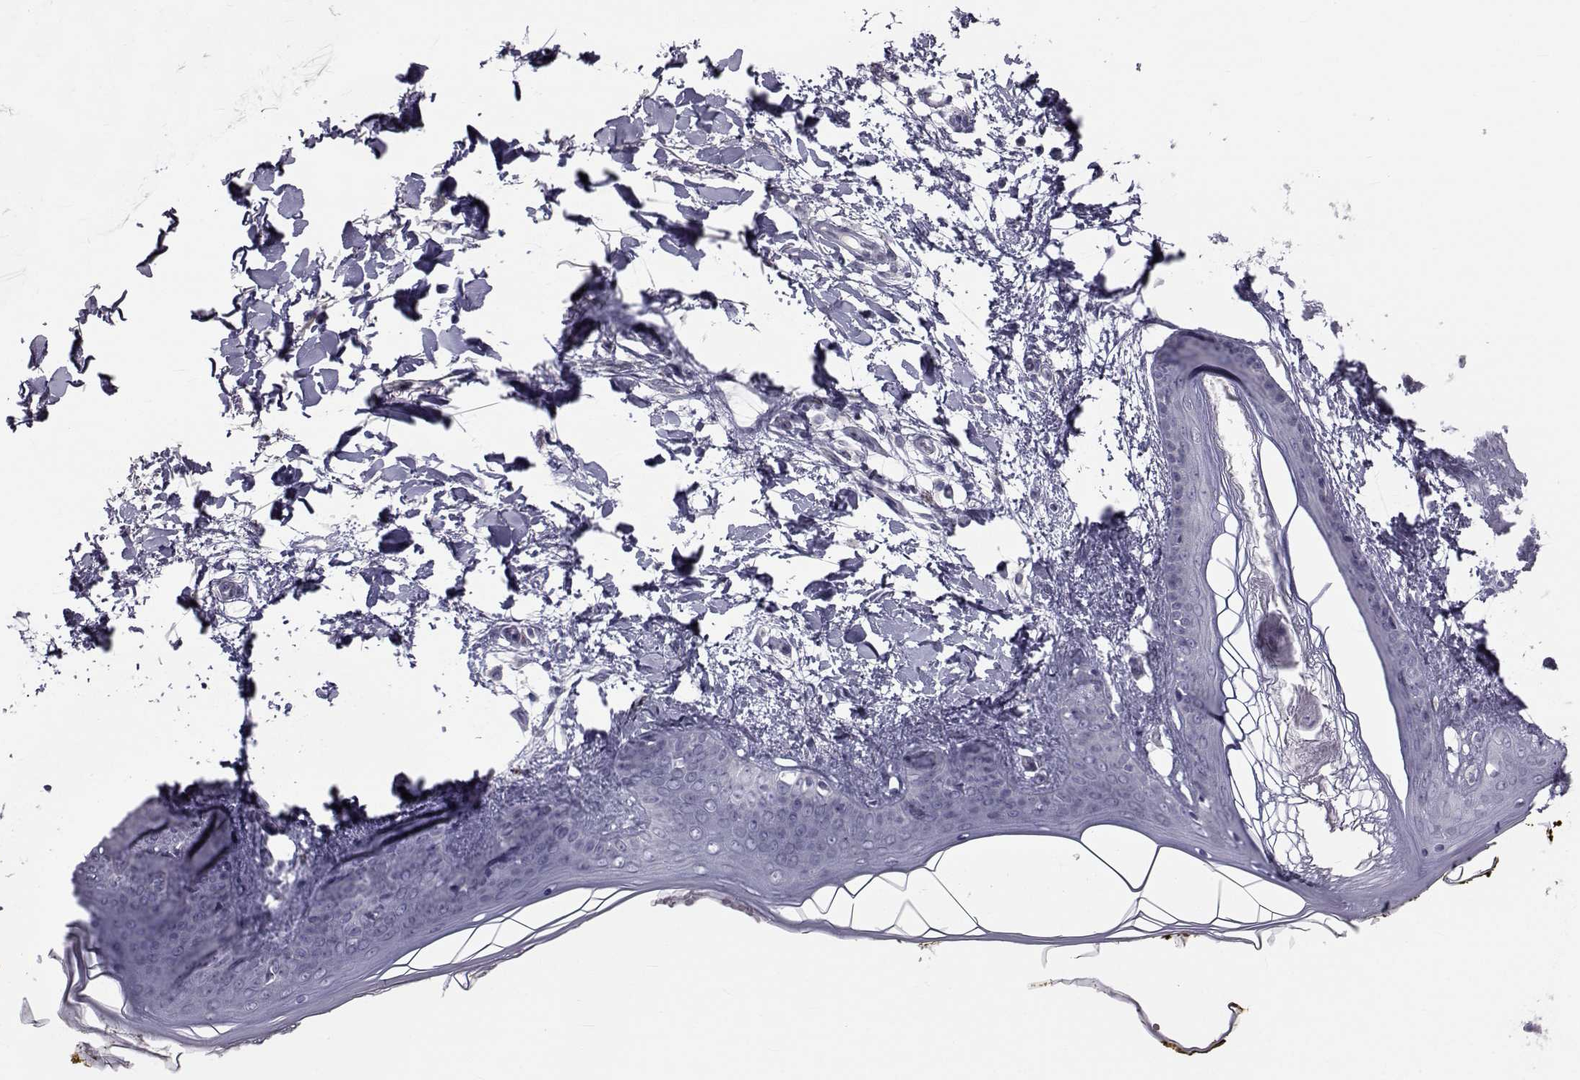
{"staining": {"intensity": "negative", "quantity": "none", "location": "none"}, "tissue": "skin", "cell_type": "Fibroblasts", "image_type": "normal", "snomed": [{"axis": "morphology", "description": "Normal tissue, NOS"}, {"axis": "topography", "description": "Skin"}], "caption": "Fibroblasts show no significant positivity in unremarkable skin. (IHC, brightfield microscopy, high magnification).", "gene": "FDXR", "patient": {"sex": "female", "age": 34}}